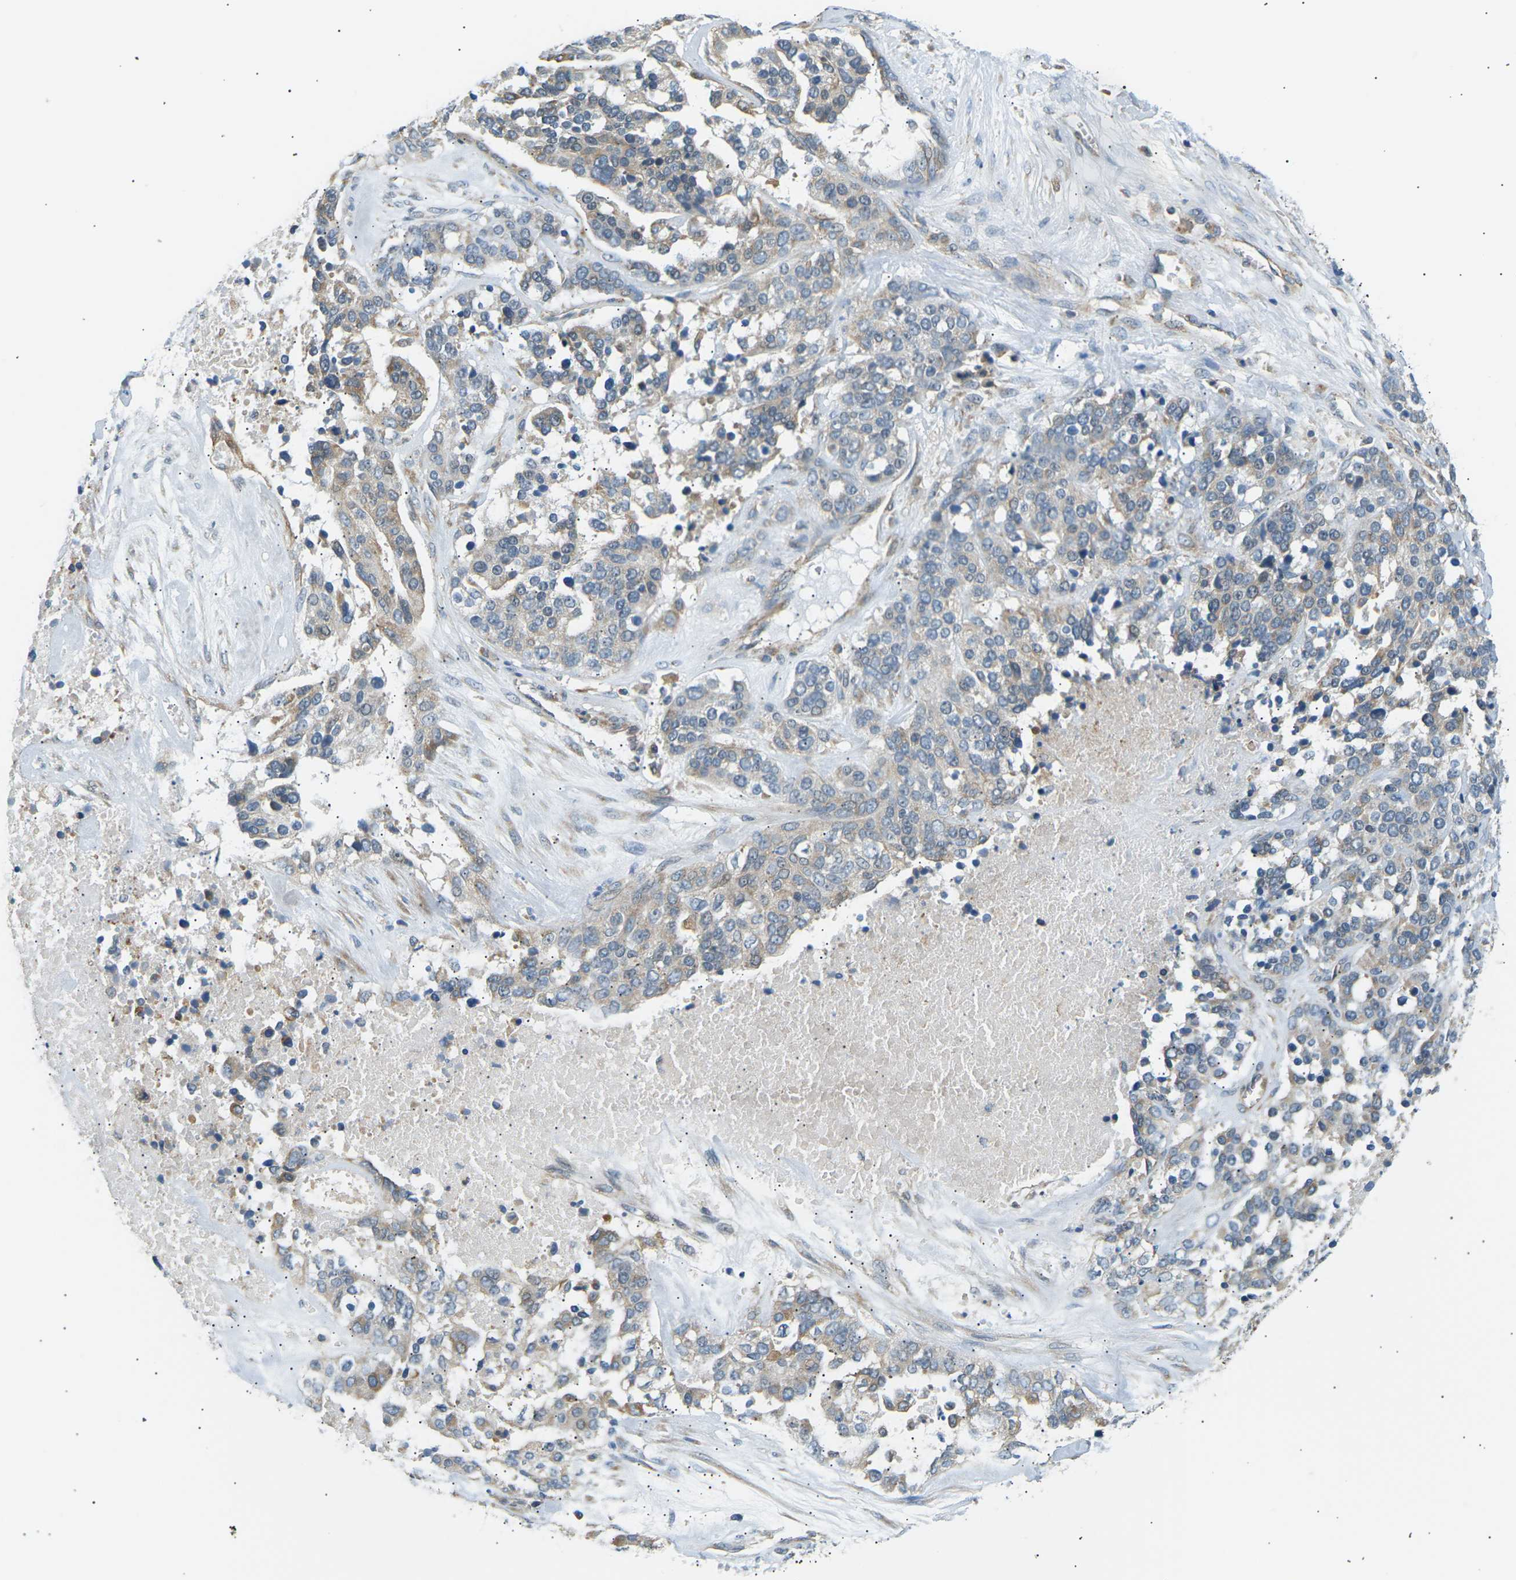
{"staining": {"intensity": "moderate", "quantity": "25%-75%", "location": "cytoplasmic/membranous"}, "tissue": "ovarian cancer", "cell_type": "Tumor cells", "image_type": "cancer", "snomed": [{"axis": "morphology", "description": "Cystadenocarcinoma, serous, NOS"}, {"axis": "topography", "description": "Ovary"}], "caption": "Immunohistochemistry (IHC) of human ovarian cancer reveals medium levels of moderate cytoplasmic/membranous staining in approximately 25%-75% of tumor cells. (DAB IHC, brown staining for protein, blue staining for nuclei).", "gene": "TBC1D8", "patient": {"sex": "female", "age": 44}}